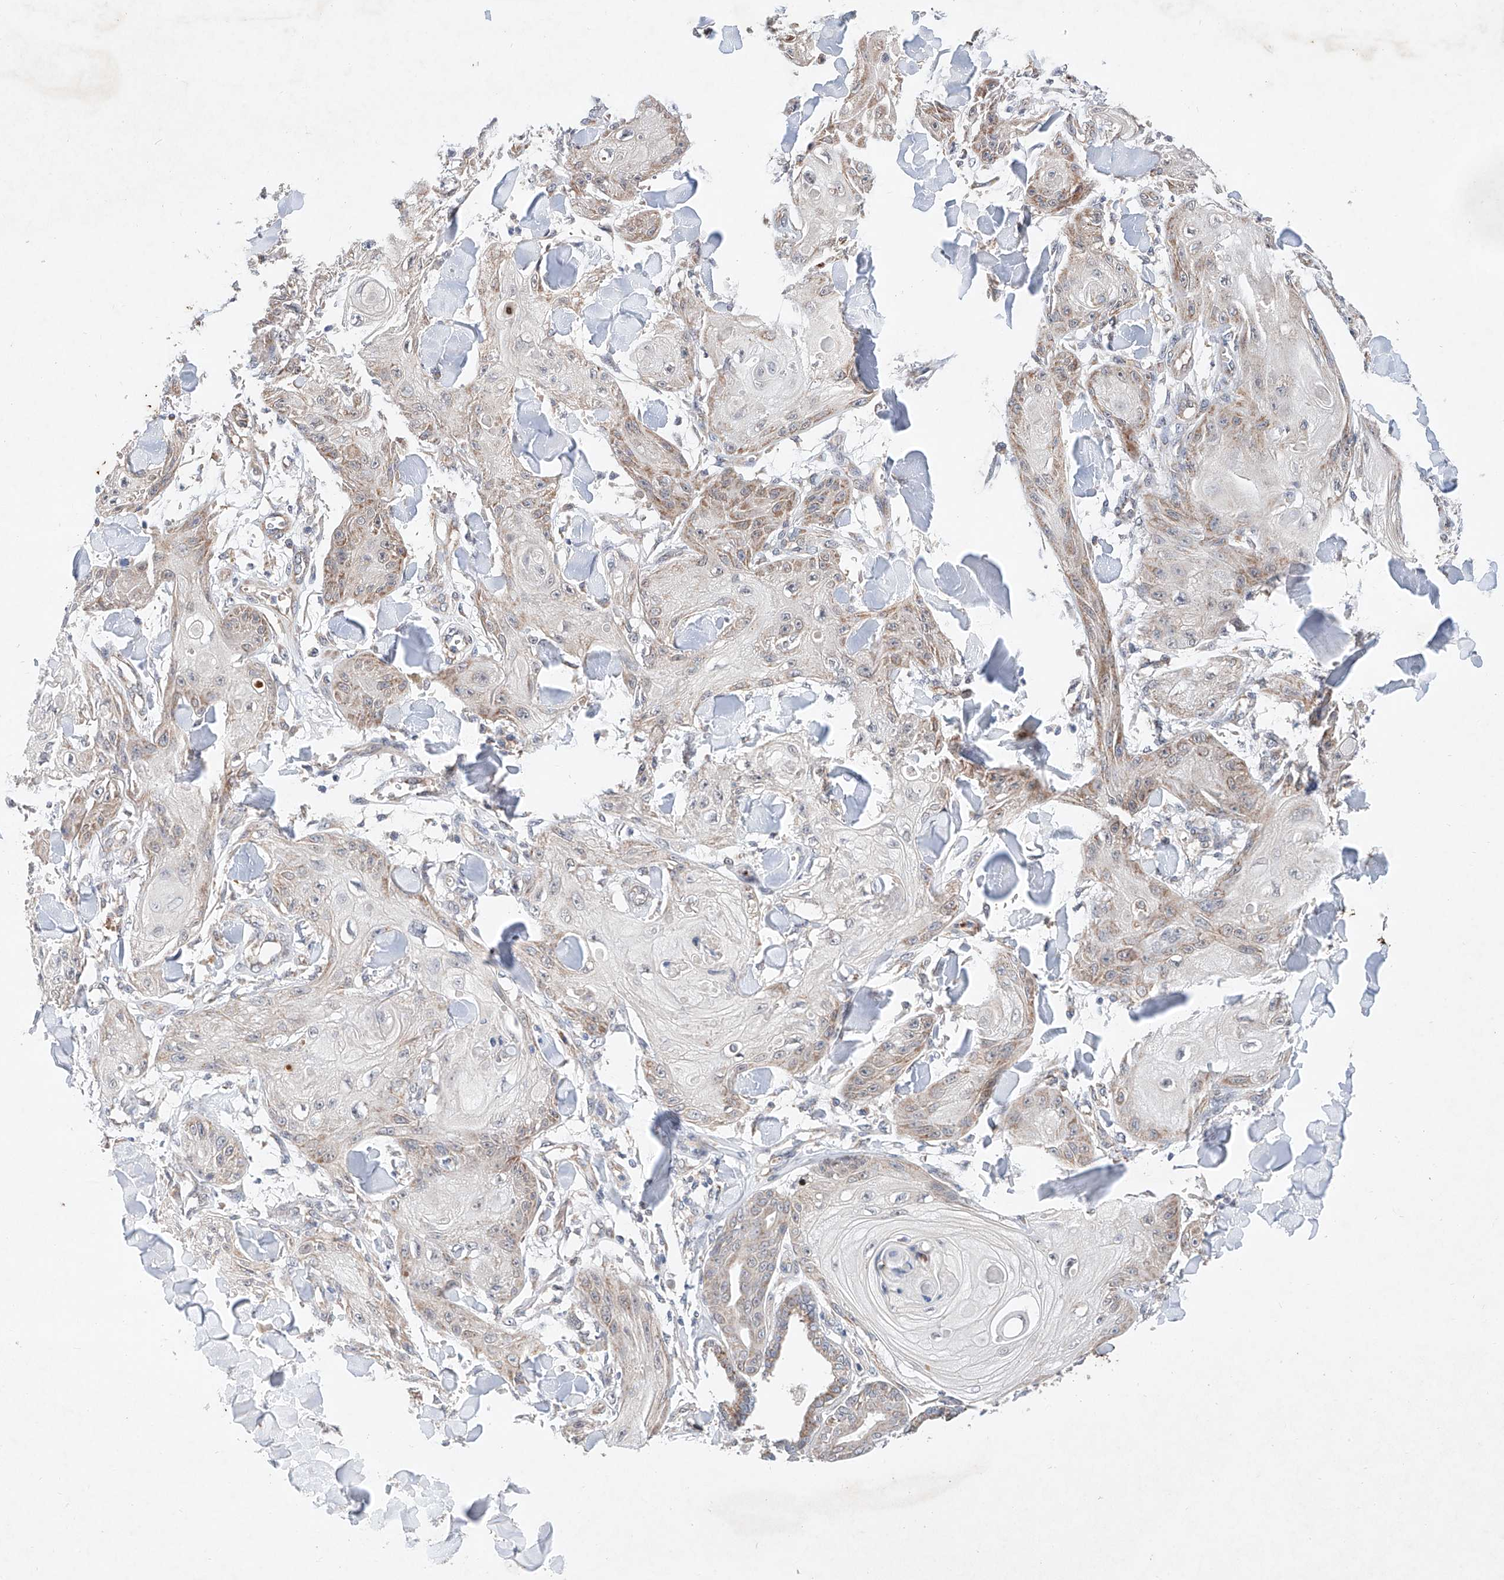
{"staining": {"intensity": "weak", "quantity": "25%-75%", "location": "cytoplasmic/membranous"}, "tissue": "skin cancer", "cell_type": "Tumor cells", "image_type": "cancer", "snomed": [{"axis": "morphology", "description": "Squamous cell carcinoma, NOS"}, {"axis": "topography", "description": "Skin"}], "caption": "Immunohistochemistry of skin cancer (squamous cell carcinoma) shows low levels of weak cytoplasmic/membranous positivity in about 25%-75% of tumor cells.", "gene": "FASTK", "patient": {"sex": "male", "age": 74}}